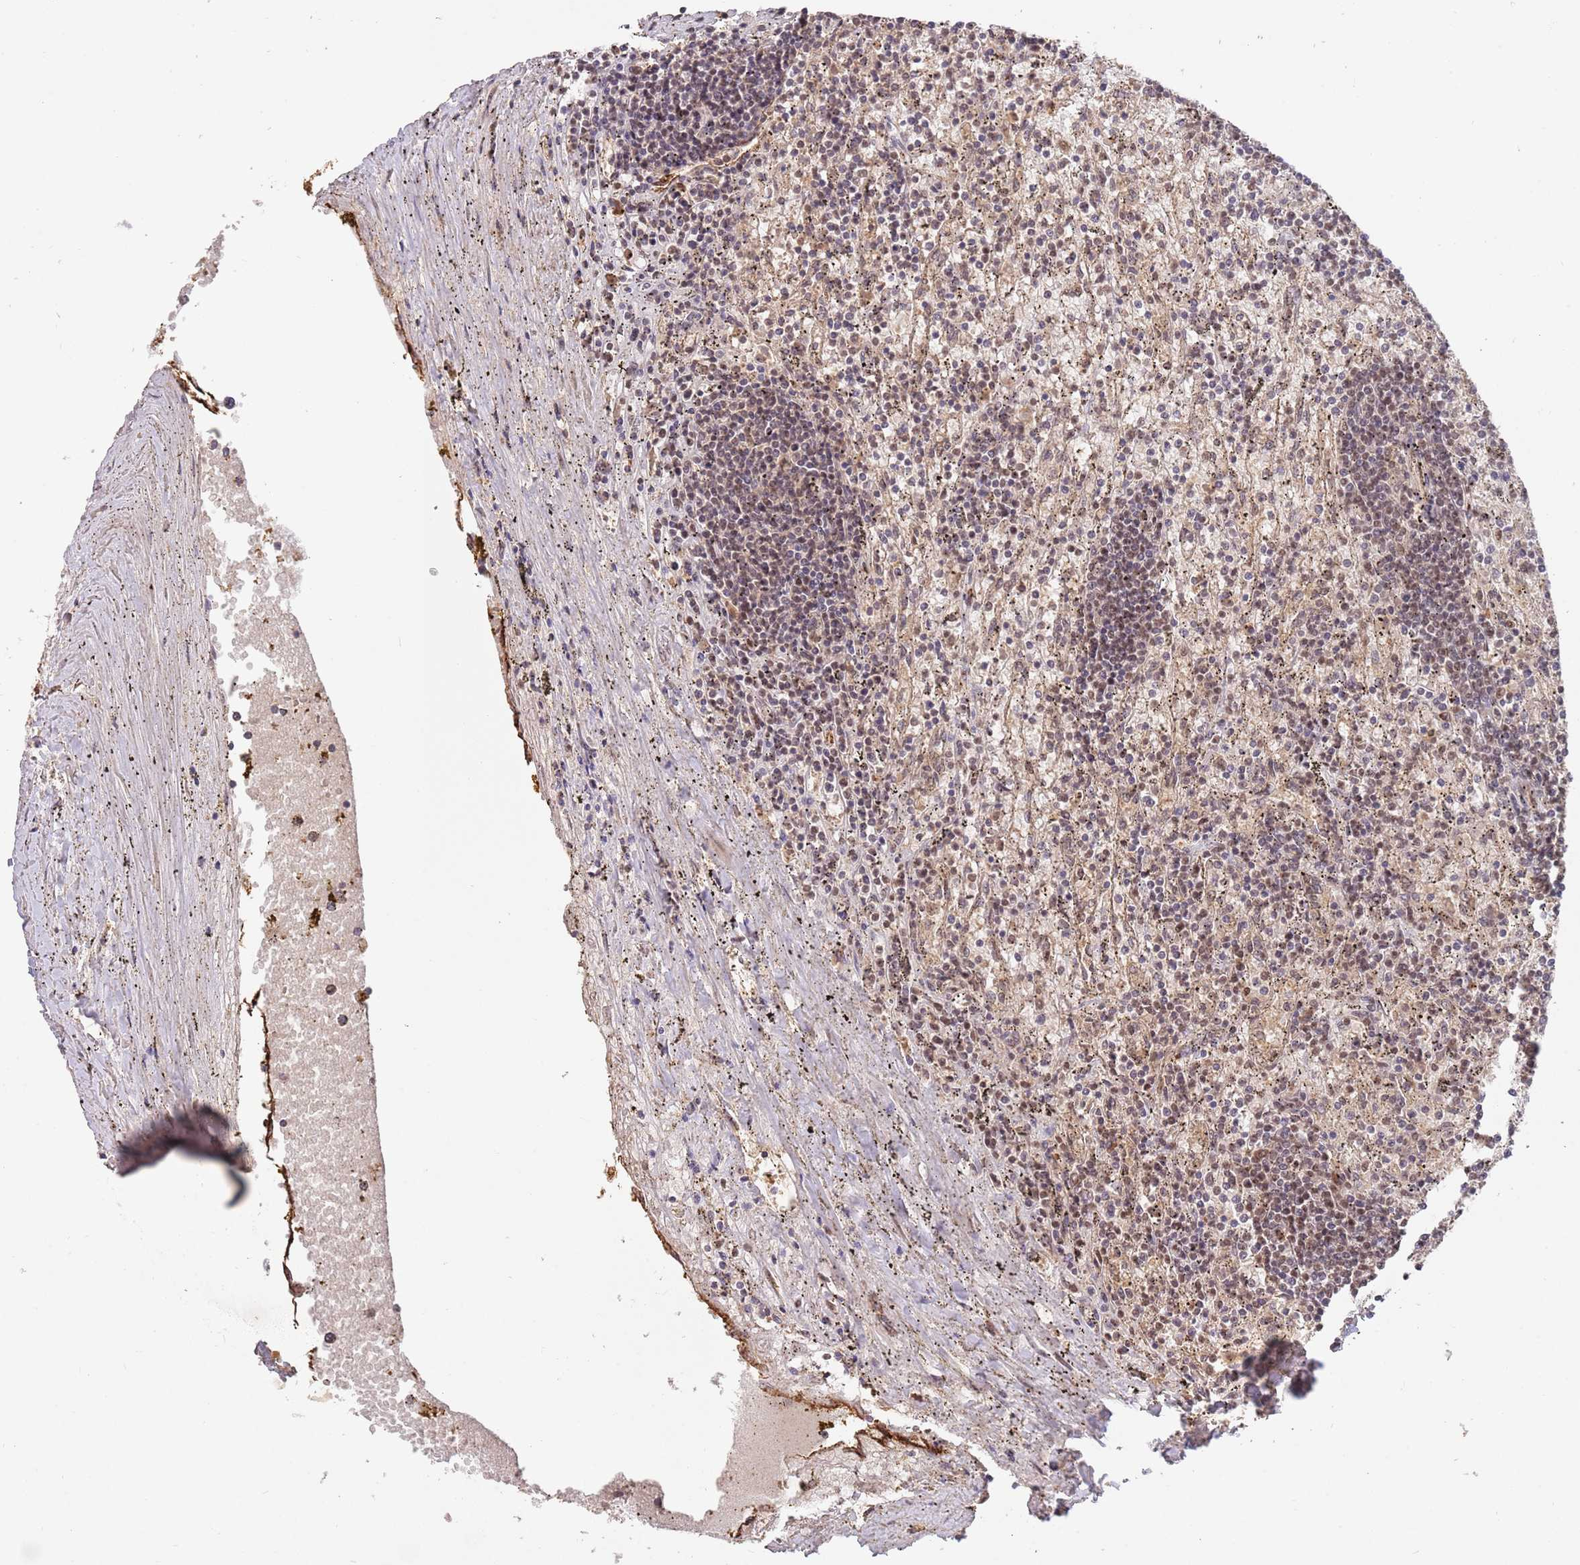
{"staining": {"intensity": "moderate", "quantity": "<25%", "location": "nuclear"}, "tissue": "lymphoma", "cell_type": "Tumor cells", "image_type": "cancer", "snomed": [{"axis": "morphology", "description": "Malignant lymphoma, non-Hodgkin's type, Low grade"}, {"axis": "topography", "description": "Spleen"}], "caption": "Tumor cells display moderate nuclear expression in about <25% of cells in malignant lymphoma, non-Hodgkin's type (low-grade).", "gene": "RFXANK", "patient": {"sex": "male", "age": 76}}